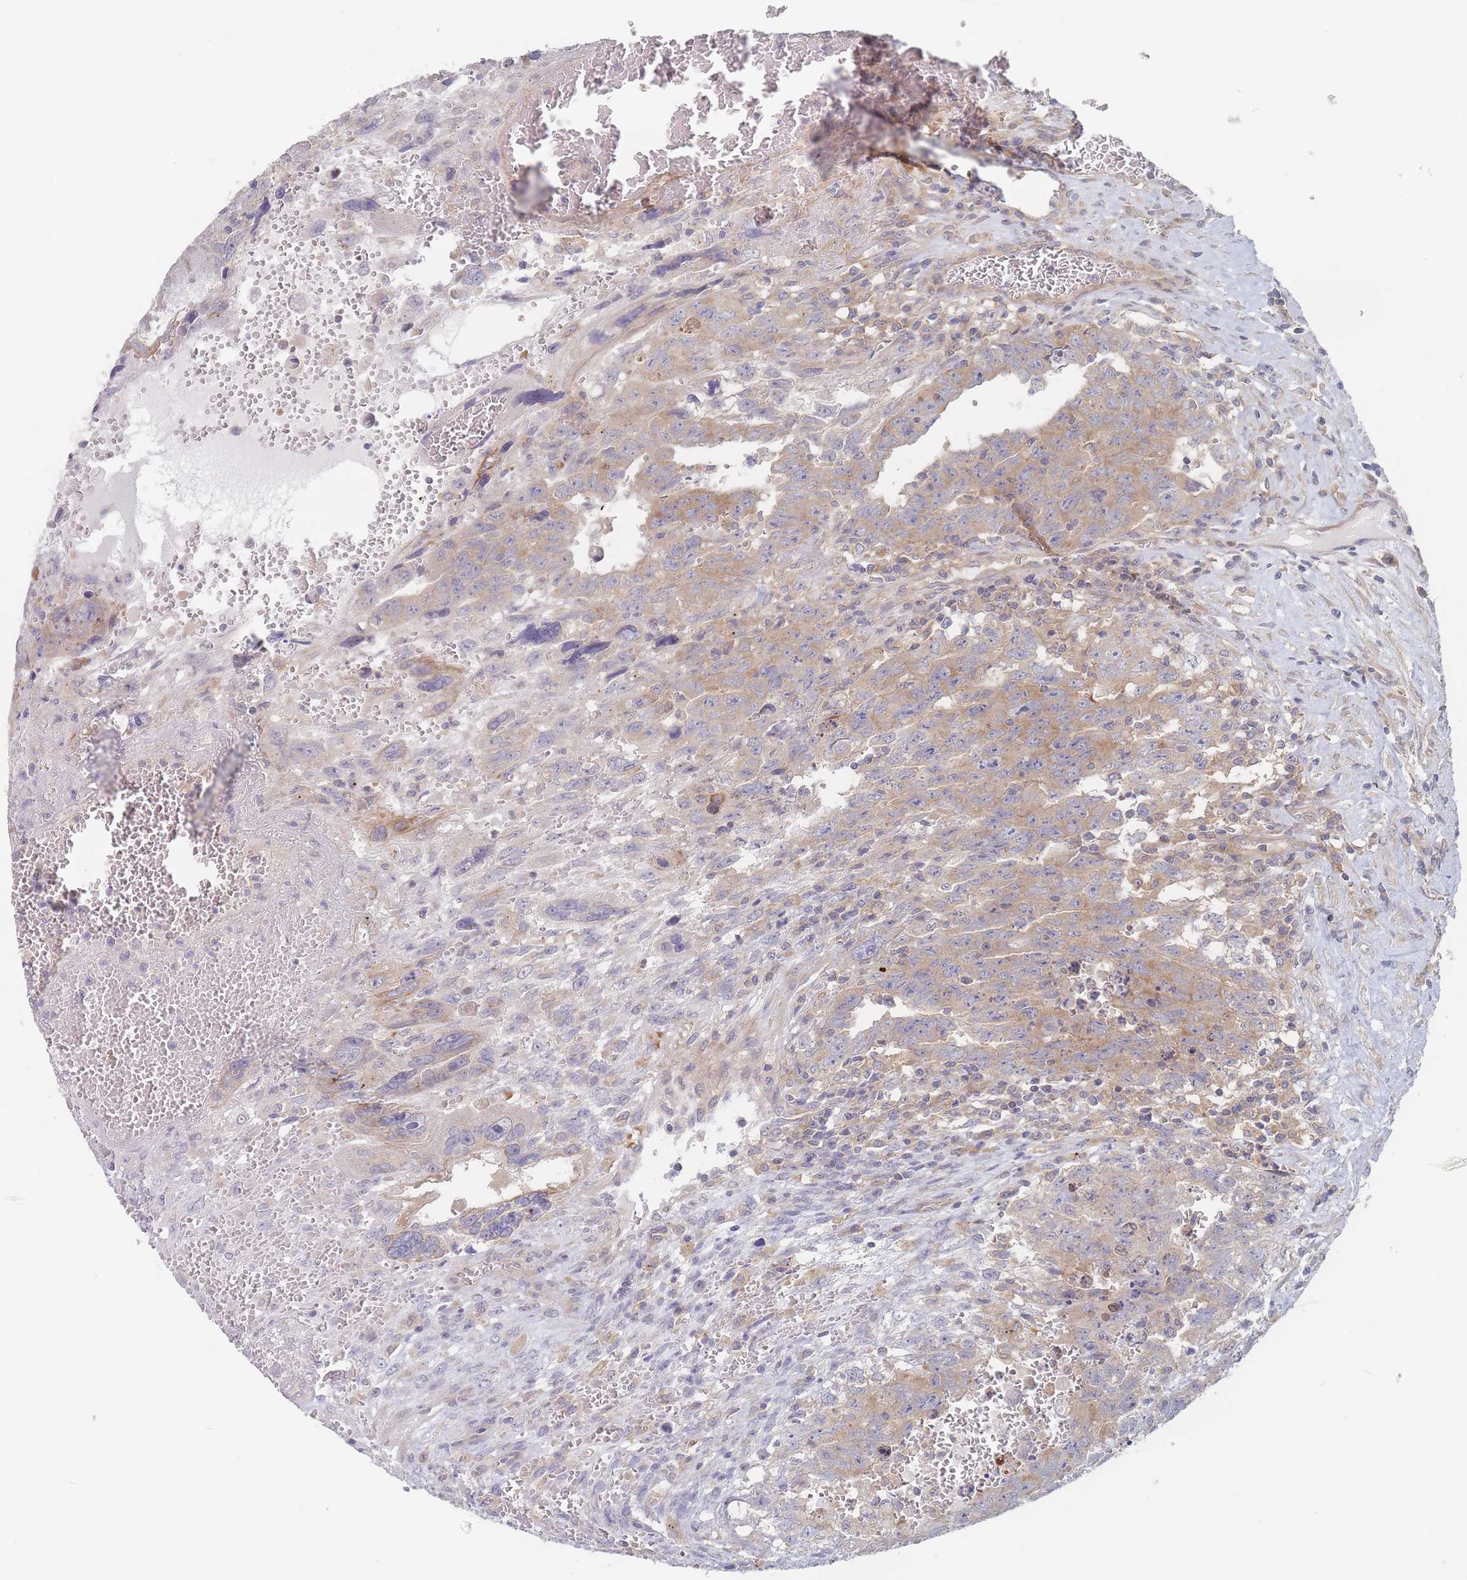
{"staining": {"intensity": "weak", "quantity": "25%-75%", "location": "cytoplasmic/membranous"}, "tissue": "testis cancer", "cell_type": "Tumor cells", "image_type": "cancer", "snomed": [{"axis": "morphology", "description": "Carcinoma, Embryonal, NOS"}, {"axis": "topography", "description": "Testis"}], "caption": "Immunohistochemical staining of human testis cancer exhibits low levels of weak cytoplasmic/membranous protein positivity in about 25%-75% of tumor cells.", "gene": "EFCC1", "patient": {"sex": "male", "age": 28}}